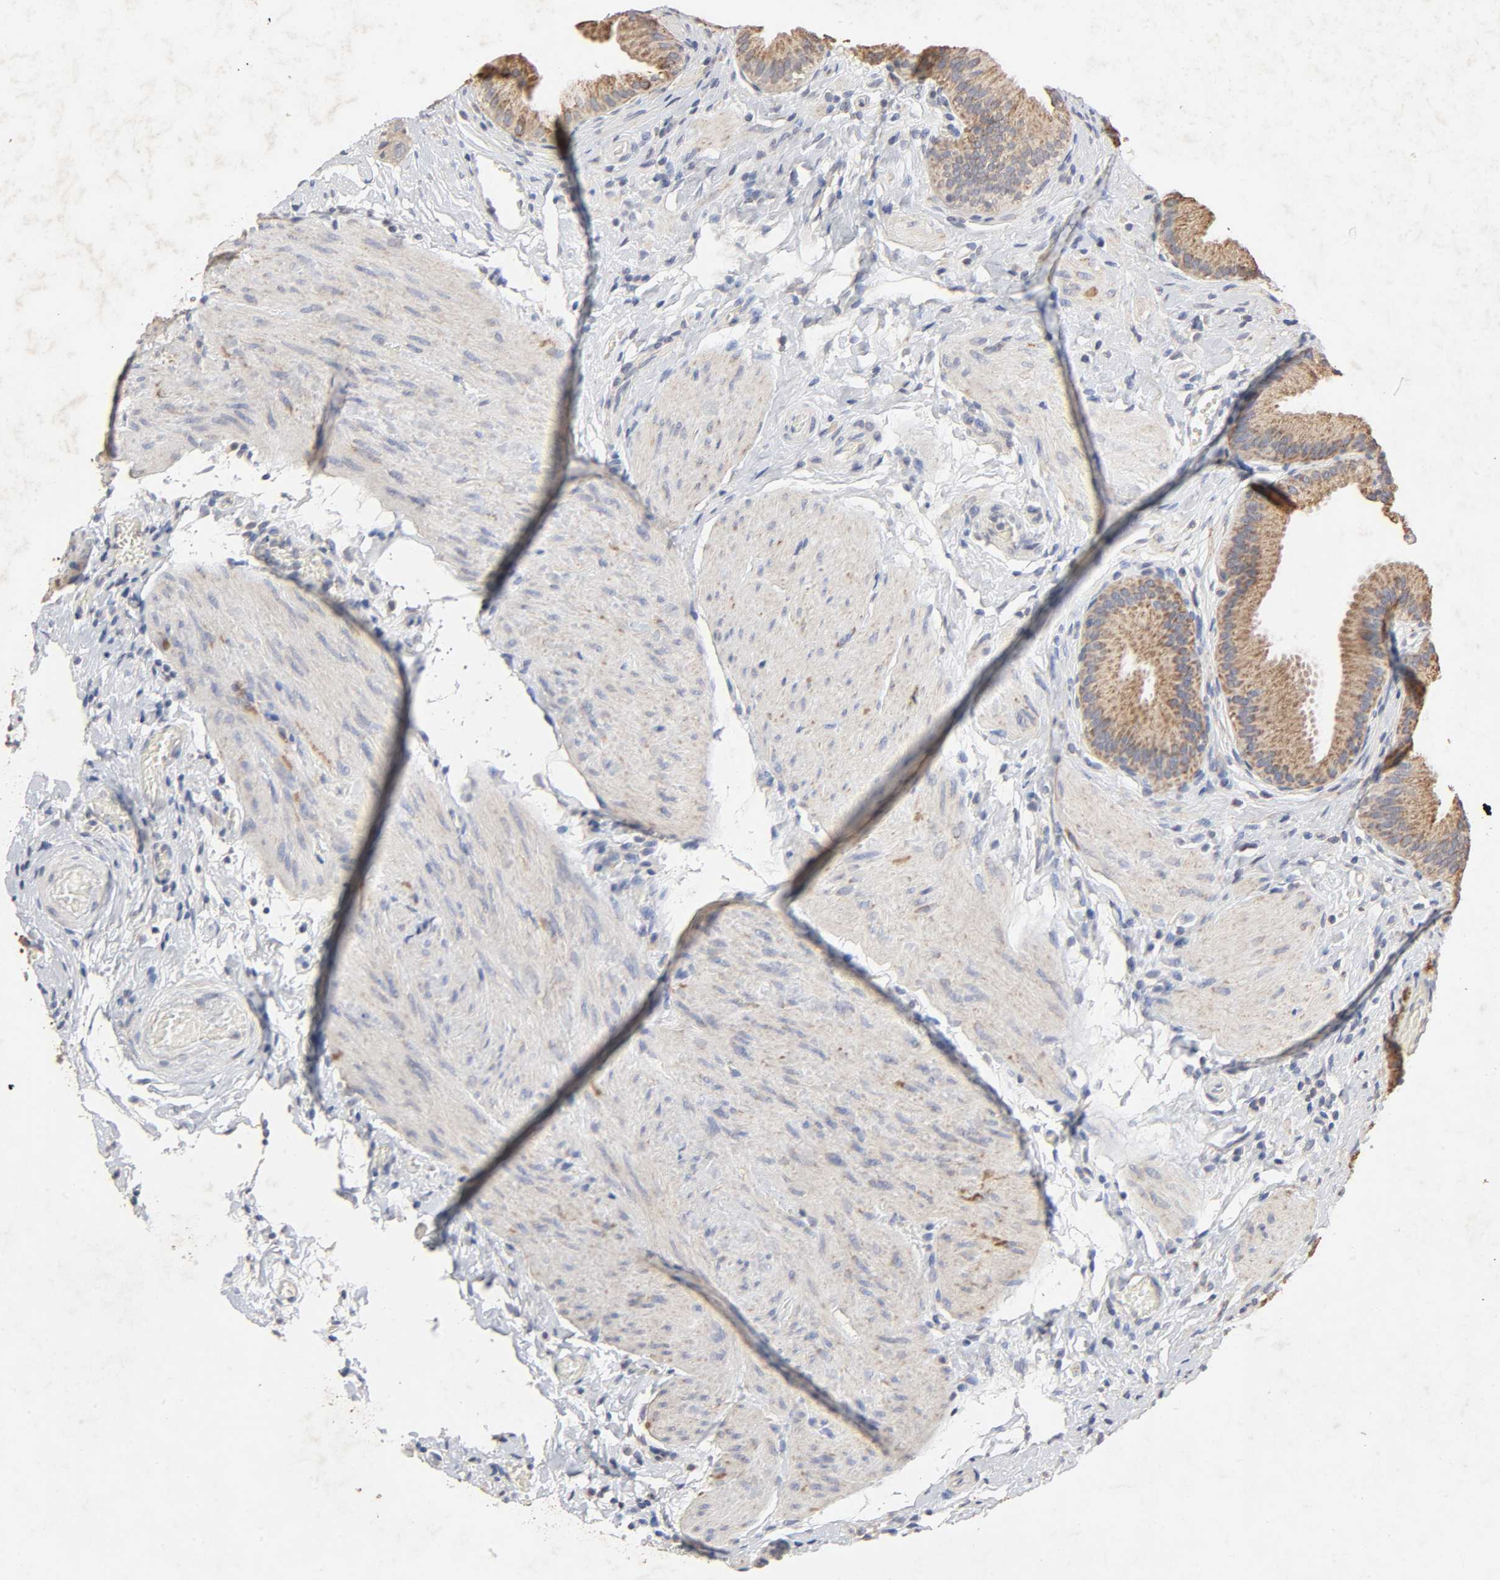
{"staining": {"intensity": "moderate", "quantity": ">75%", "location": "cytoplasmic/membranous"}, "tissue": "gallbladder", "cell_type": "Glandular cells", "image_type": "normal", "snomed": [{"axis": "morphology", "description": "Normal tissue, NOS"}, {"axis": "topography", "description": "Gallbladder"}], "caption": "About >75% of glandular cells in unremarkable human gallbladder reveal moderate cytoplasmic/membranous protein expression as visualized by brown immunohistochemical staining.", "gene": "CYCS", "patient": {"sex": "female", "age": 63}}